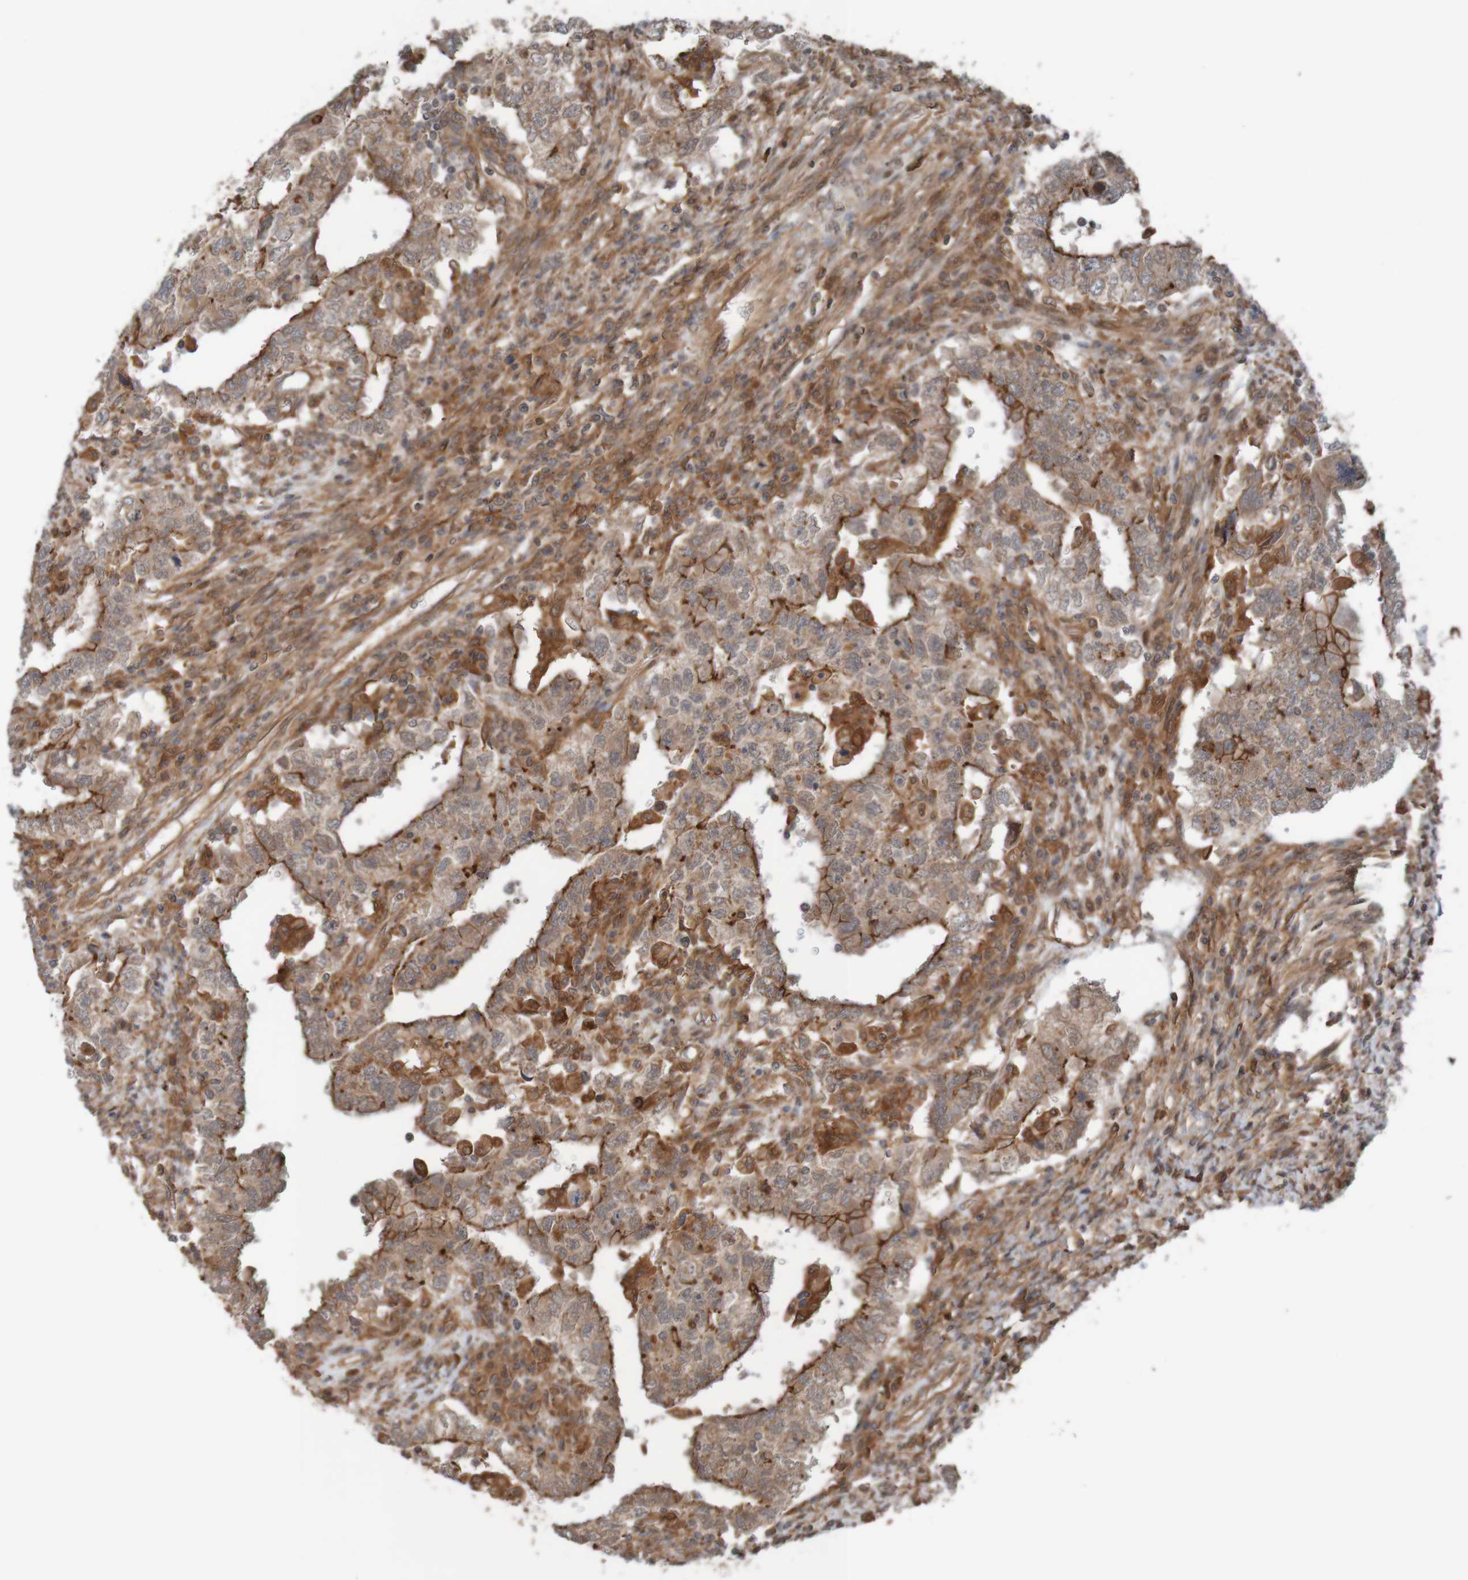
{"staining": {"intensity": "weak", "quantity": ">75%", "location": "cytoplasmic/membranous"}, "tissue": "testis cancer", "cell_type": "Tumor cells", "image_type": "cancer", "snomed": [{"axis": "morphology", "description": "Carcinoma, Embryonal, NOS"}, {"axis": "topography", "description": "Testis"}], "caption": "The micrograph displays a brown stain indicating the presence of a protein in the cytoplasmic/membranous of tumor cells in testis embryonal carcinoma. (DAB (3,3'-diaminobenzidine) = brown stain, brightfield microscopy at high magnification).", "gene": "ARHGEF11", "patient": {"sex": "male", "age": 26}}